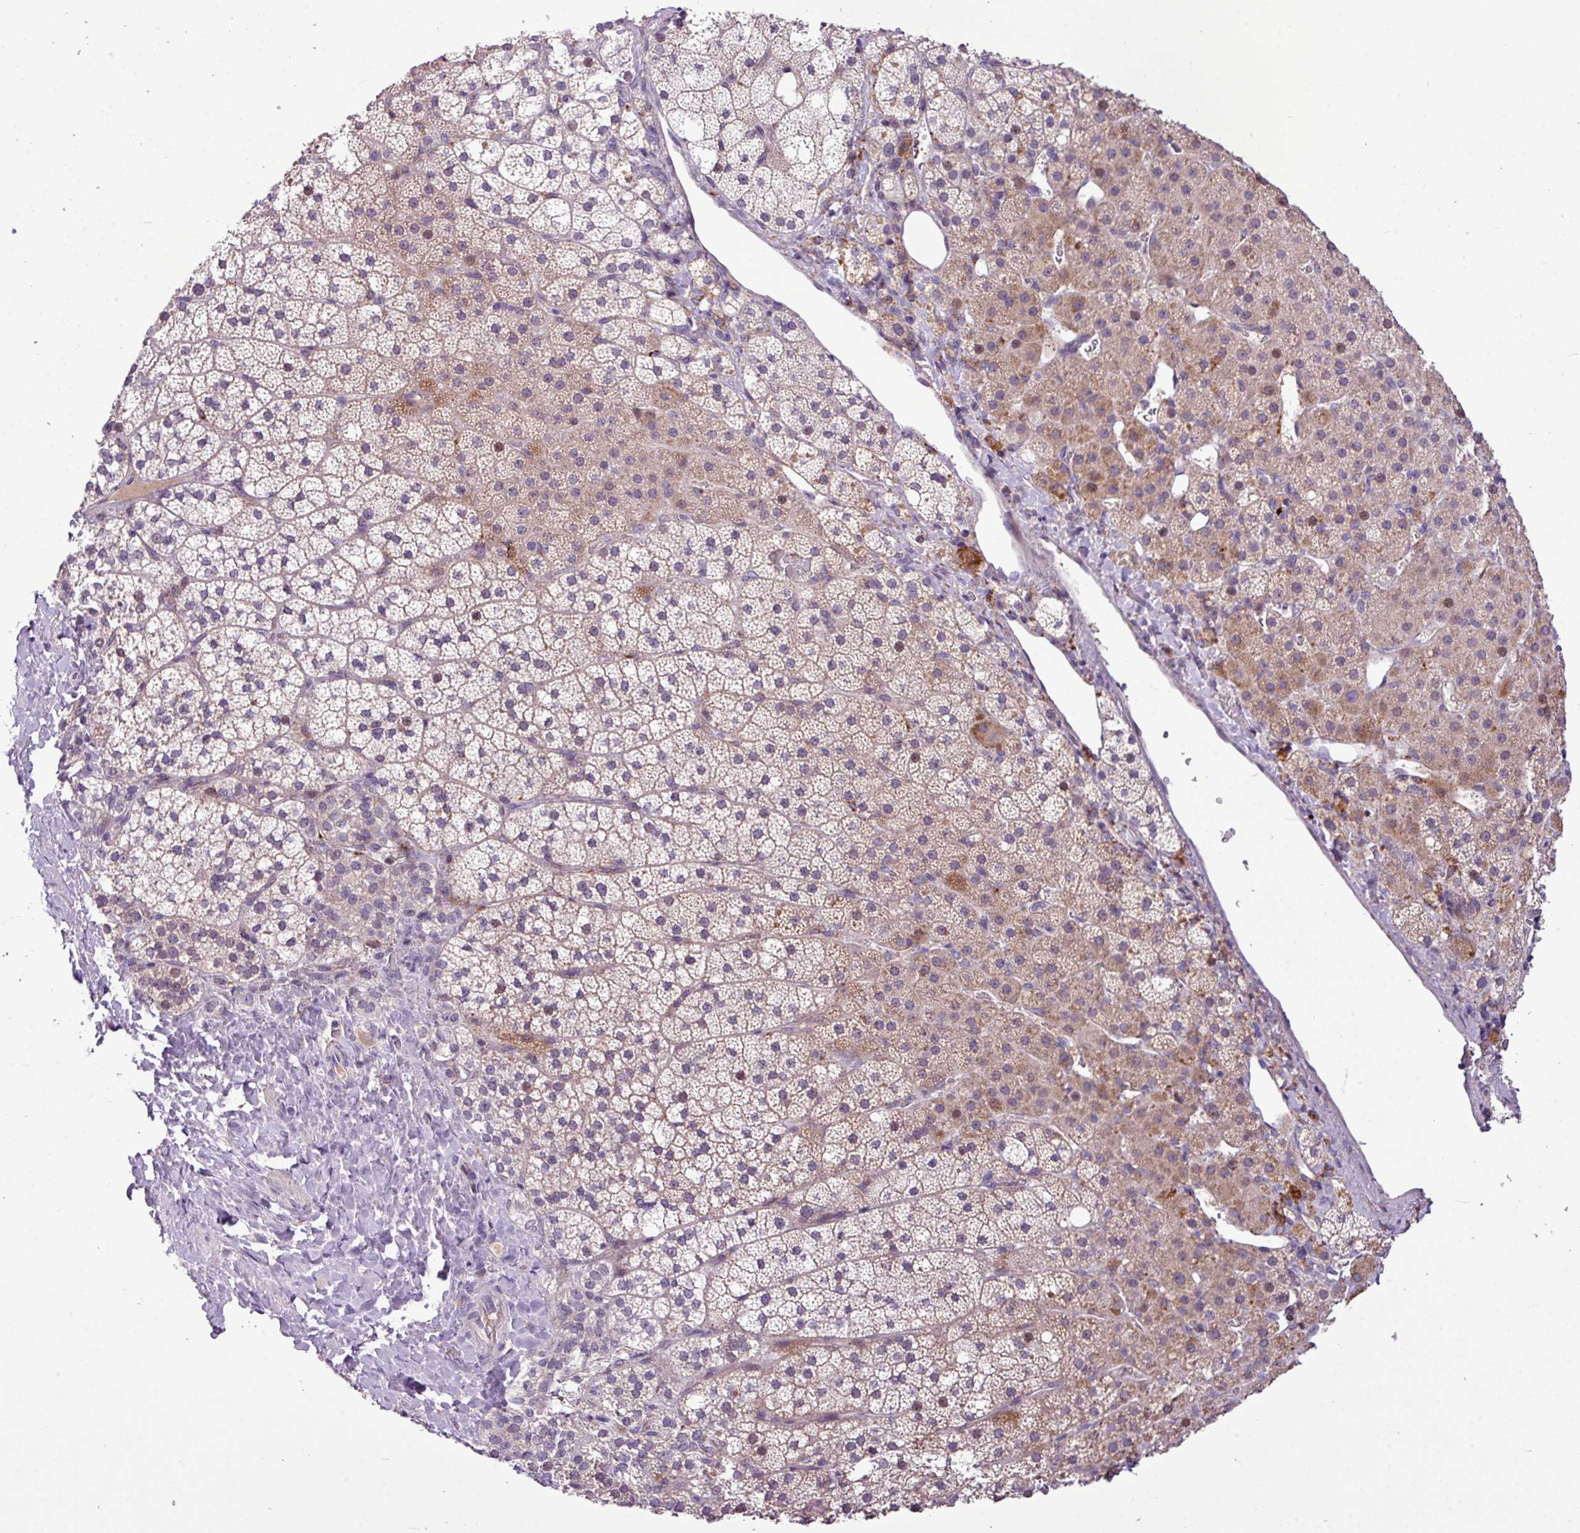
{"staining": {"intensity": "moderate", "quantity": "25%-75%", "location": "cytoplasmic/membranous"}, "tissue": "adrenal gland", "cell_type": "Glandular cells", "image_type": "normal", "snomed": [{"axis": "morphology", "description": "Normal tissue, NOS"}, {"axis": "topography", "description": "Adrenal gland"}], "caption": "The immunohistochemical stain labels moderate cytoplasmic/membranous expression in glandular cells of unremarkable adrenal gland.", "gene": "IL17A", "patient": {"sex": "male", "age": 53}}